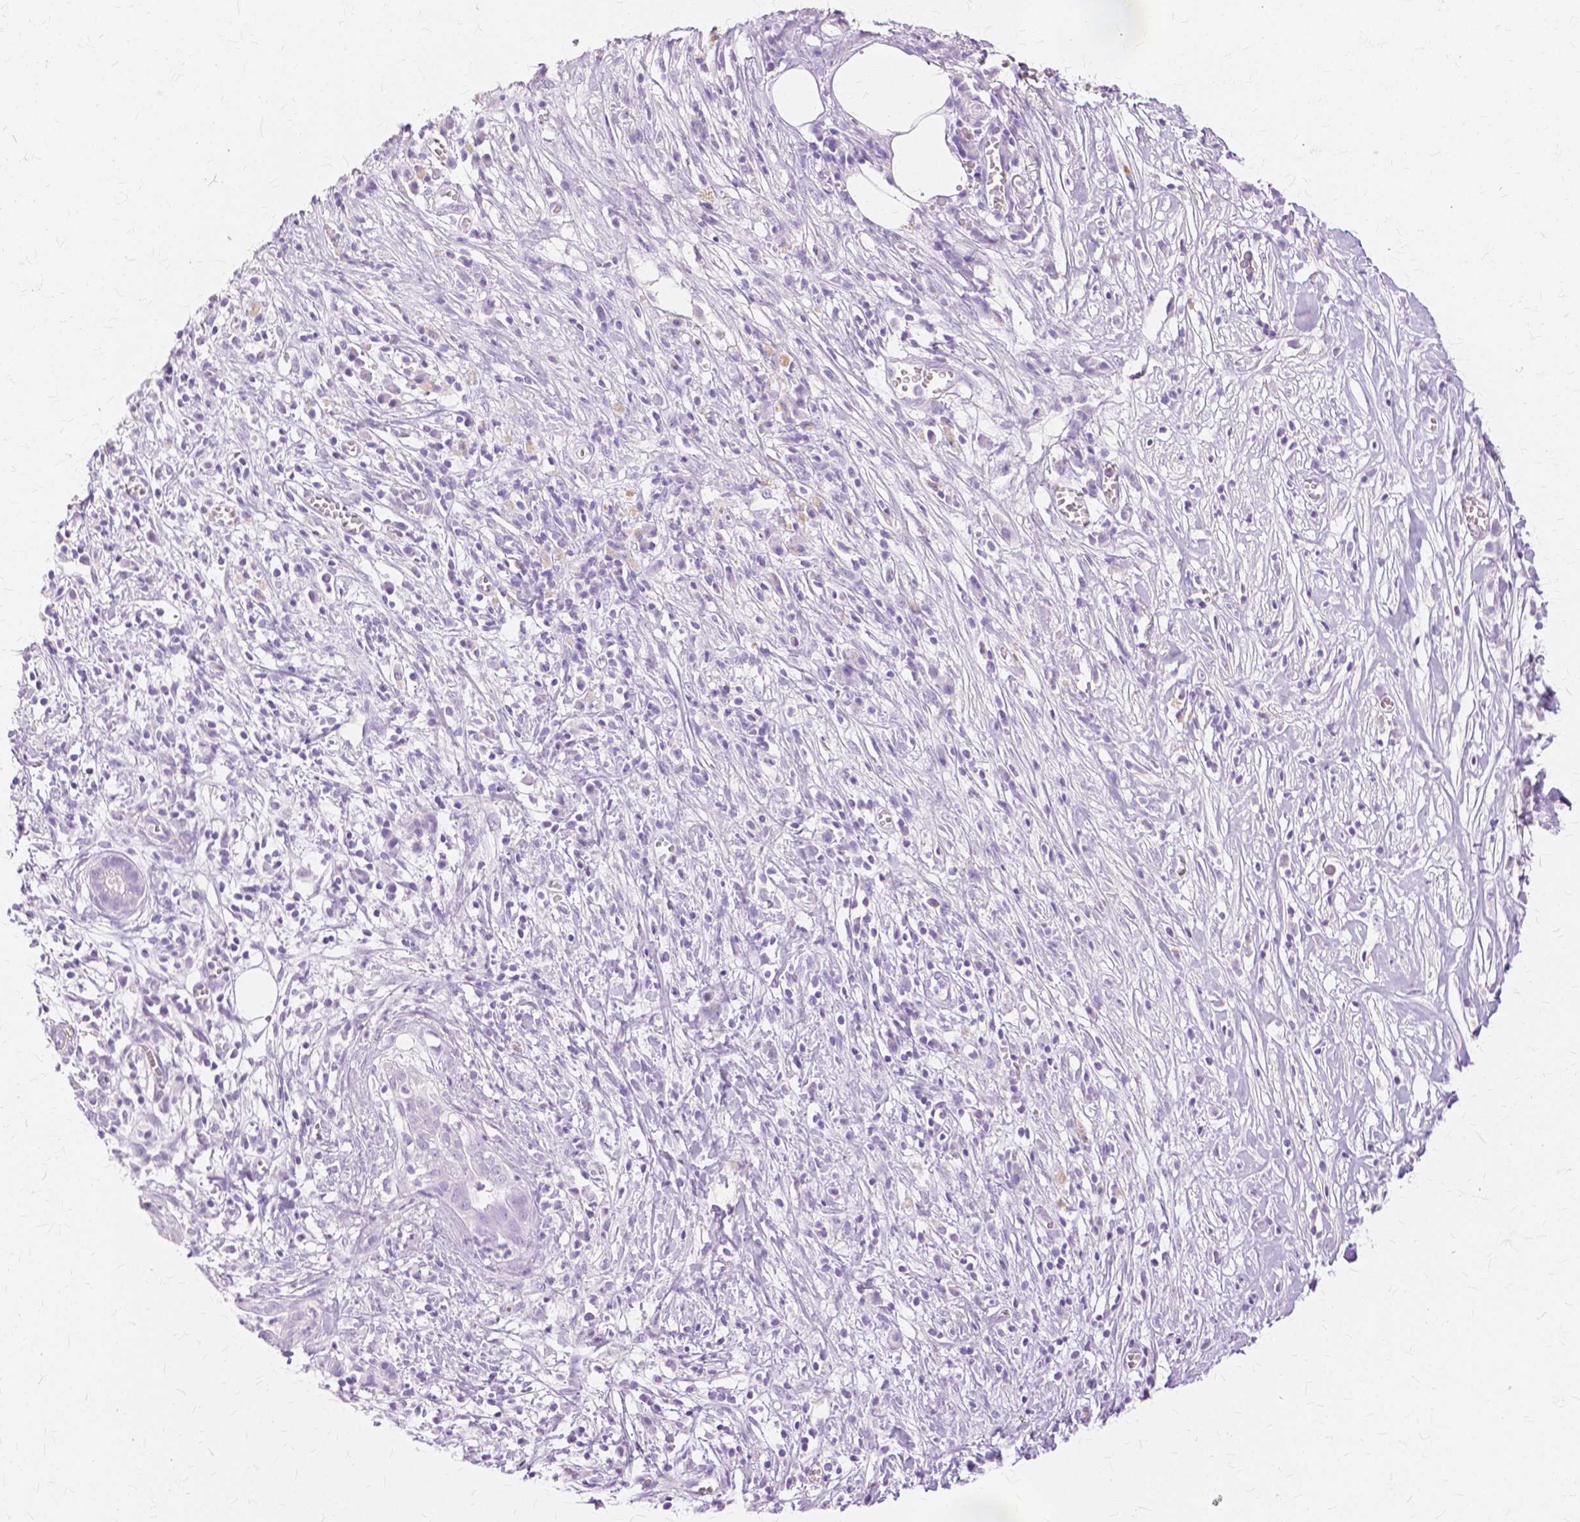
{"staining": {"intensity": "negative", "quantity": "none", "location": "none"}, "tissue": "pancreatic cancer", "cell_type": "Tumor cells", "image_type": "cancer", "snomed": [{"axis": "morphology", "description": "Adenocarcinoma, NOS"}, {"axis": "topography", "description": "Pancreas"}], "caption": "A high-resolution image shows immunohistochemistry staining of pancreatic cancer (adenocarcinoma), which shows no significant positivity in tumor cells.", "gene": "TGM1", "patient": {"sex": "male", "age": 61}}